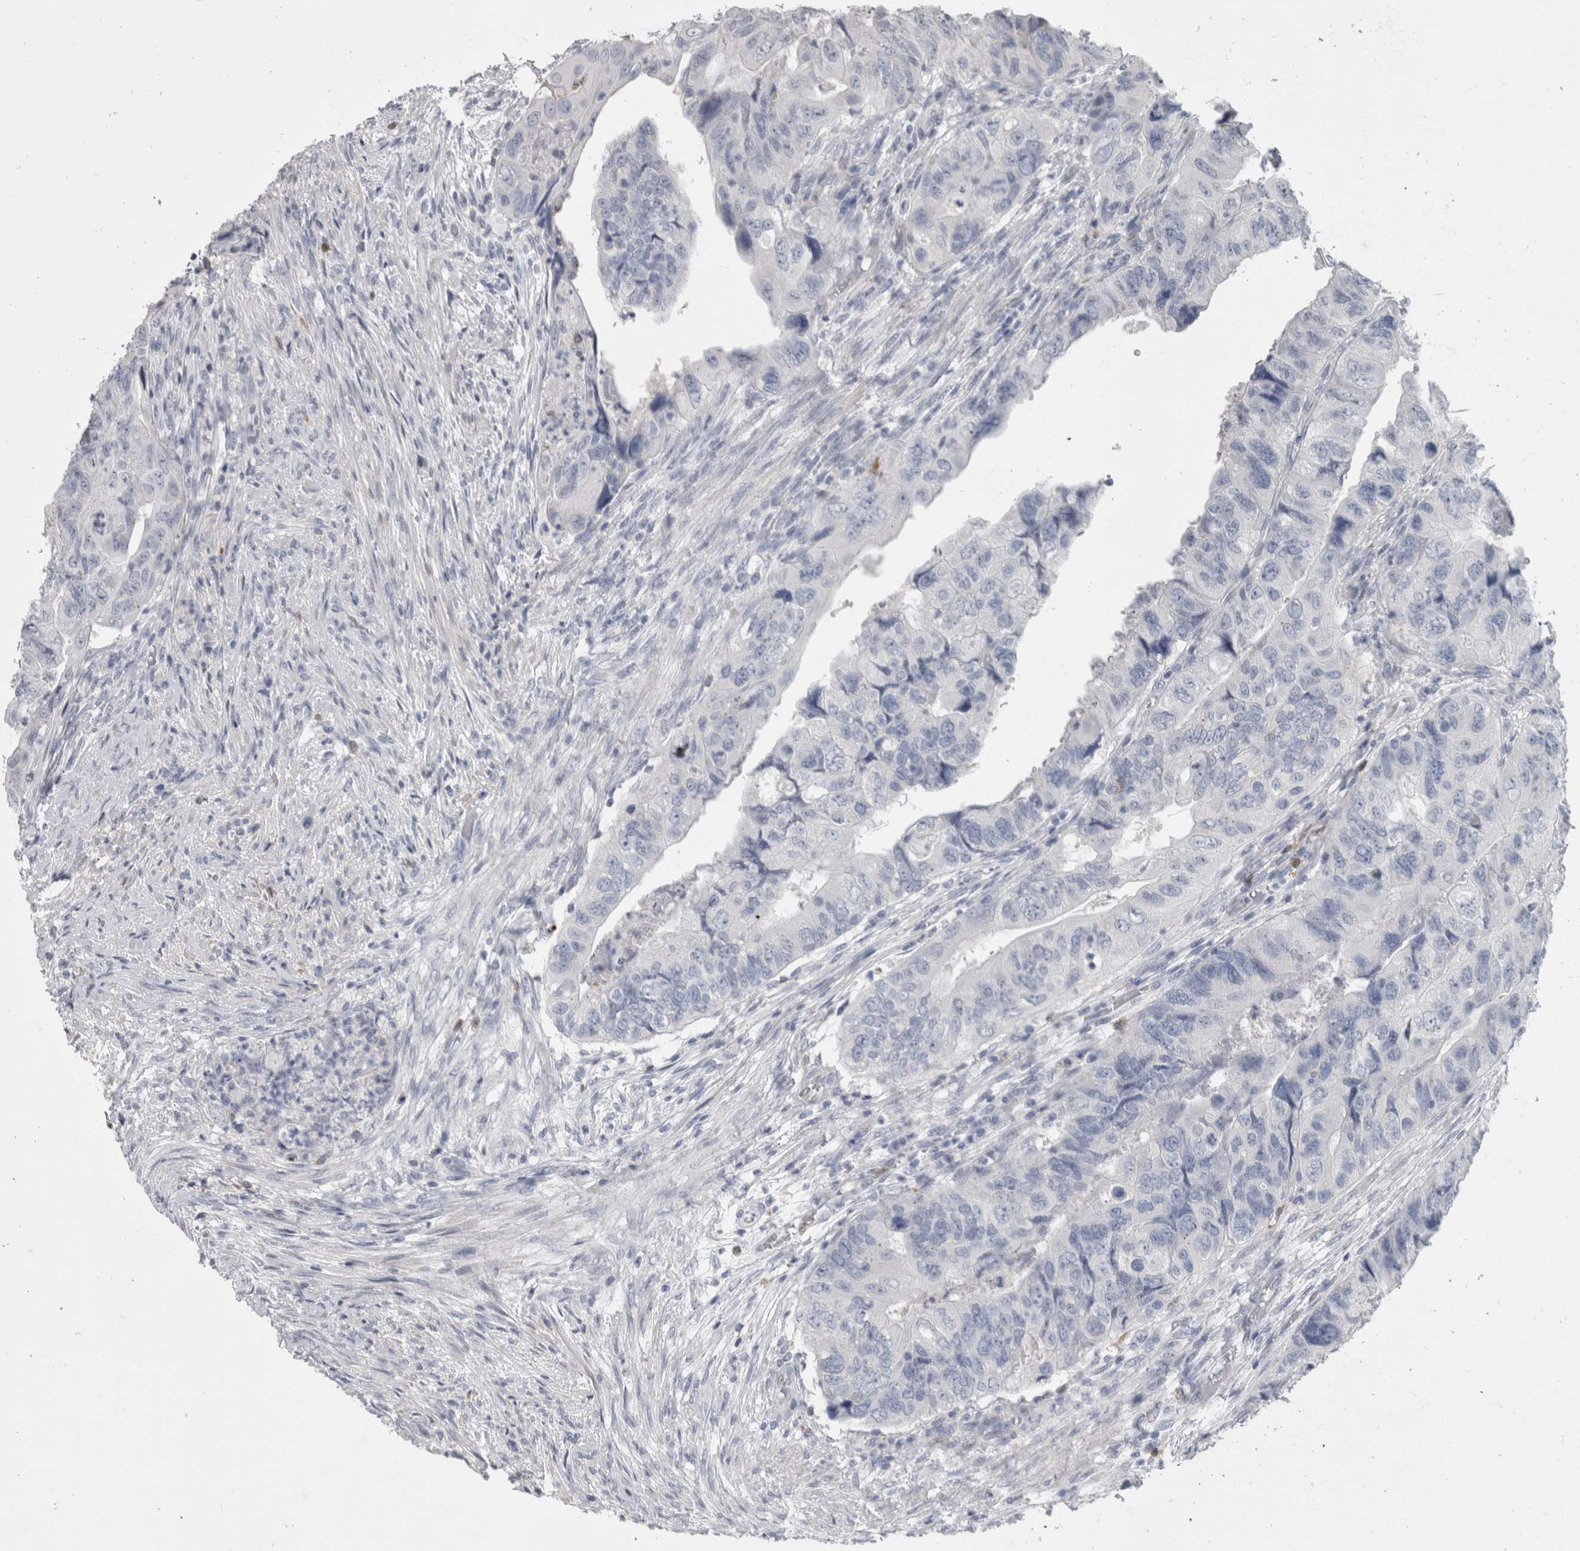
{"staining": {"intensity": "negative", "quantity": "none", "location": "none"}, "tissue": "colorectal cancer", "cell_type": "Tumor cells", "image_type": "cancer", "snomed": [{"axis": "morphology", "description": "Adenocarcinoma, NOS"}, {"axis": "topography", "description": "Rectum"}], "caption": "A high-resolution photomicrograph shows IHC staining of colorectal cancer, which demonstrates no significant expression in tumor cells.", "gene": "IL33", "patient": {"sex": "male", "age": 63}}